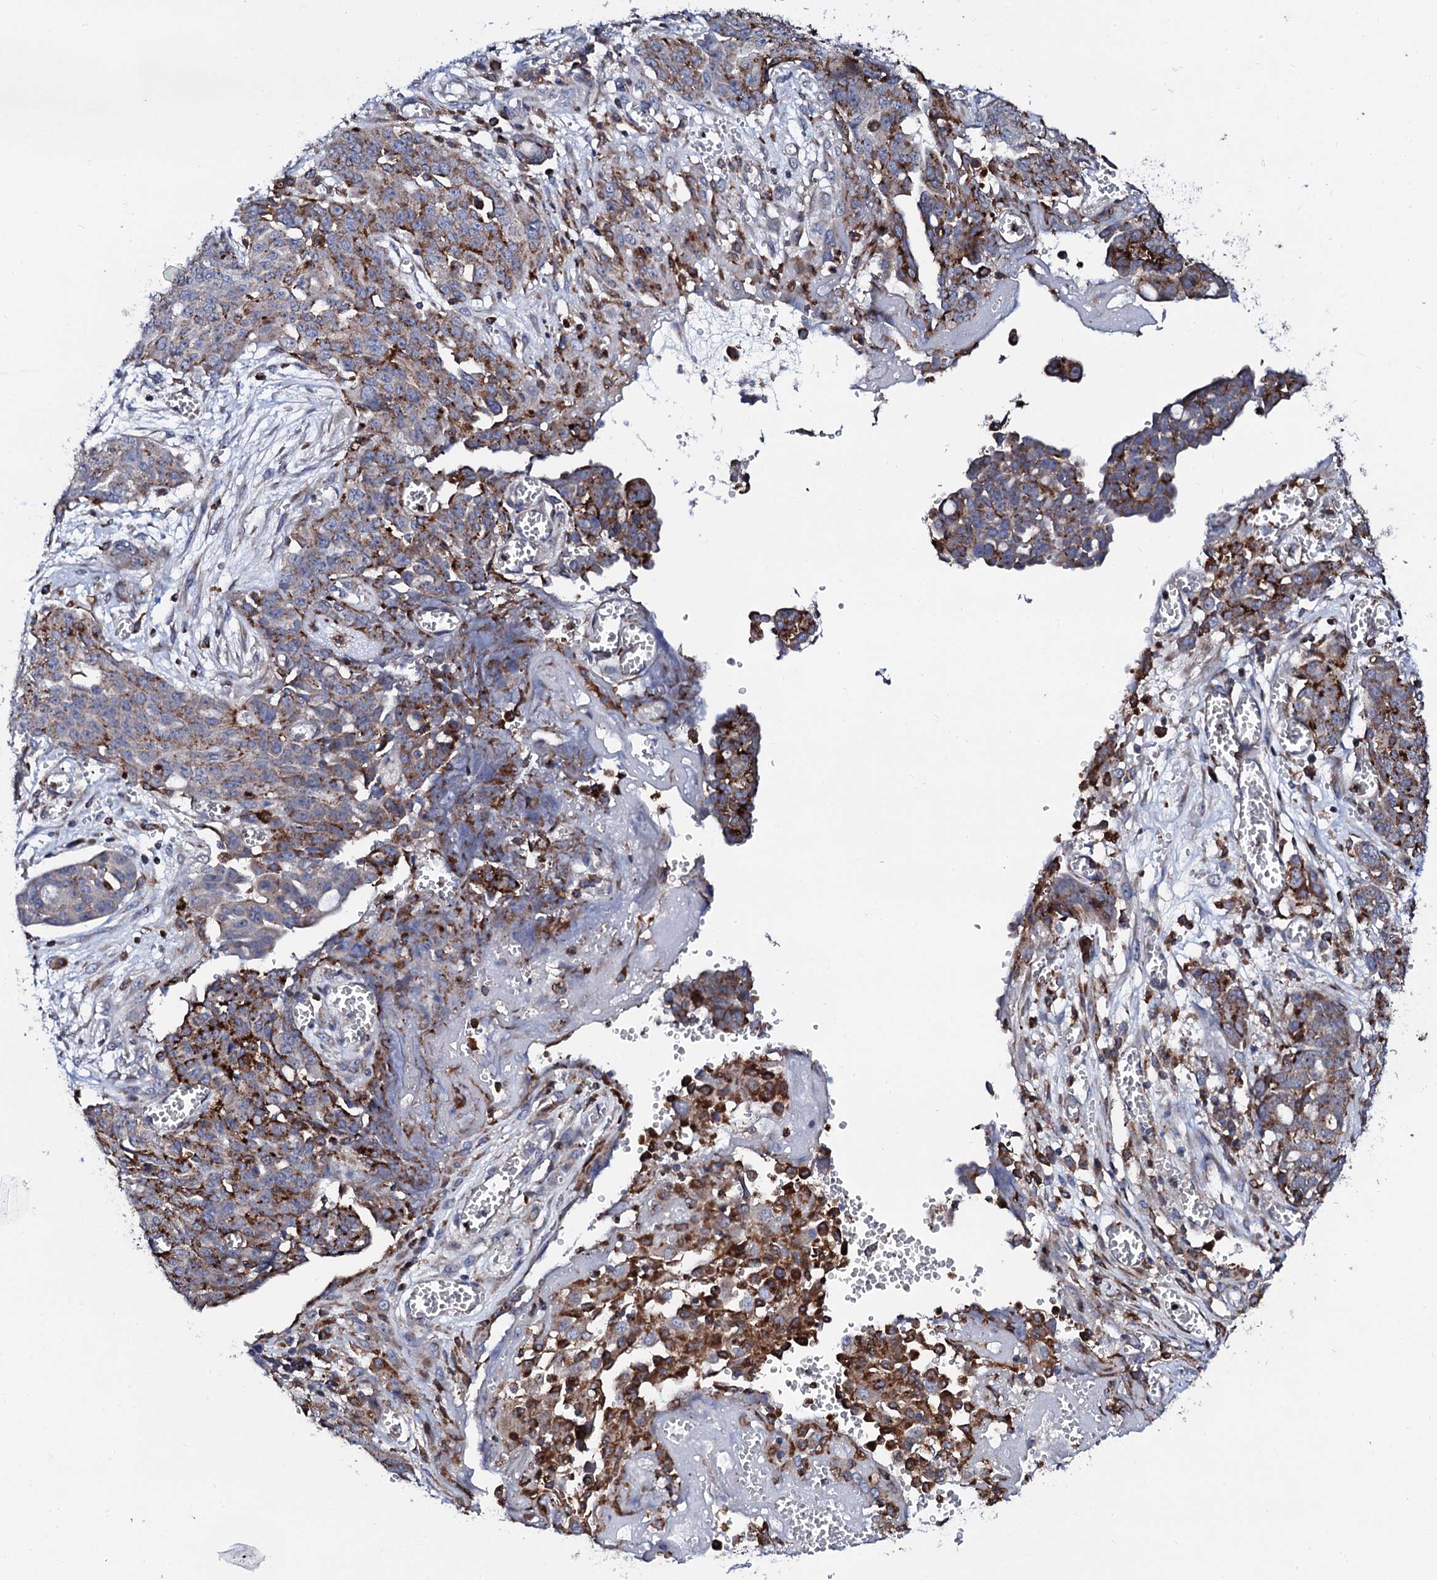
{"staining": {"intensity": "moderate", "quantity": ">75%", "location": "cytoplasmic/membranous"}, "tissue": "ovarian cancer", "cell_type": "Tumor cells", "image_type": "cancer", "snomed": [{"axis": "morphology", "description": "Cystadenocarcinoma, serous, NOS"}, {"axis": "topography", "description": "Soft tissue"}, {"axis": "topography", "description": "Ovary"}], "caption": "A brown stain shows moderate cytoplasmic/membranous positivity of a protein in ovarian serous cystadenocarcinoma tumor cells. The staining is performed using DAB (3,3'-diaminobenzidine) brown chromogen to label protein expression. The nuclei are counter-stained blue using hematoxylin.", "gene": "TCIRG1", "patient": {"sex": "female", "age": 57}}